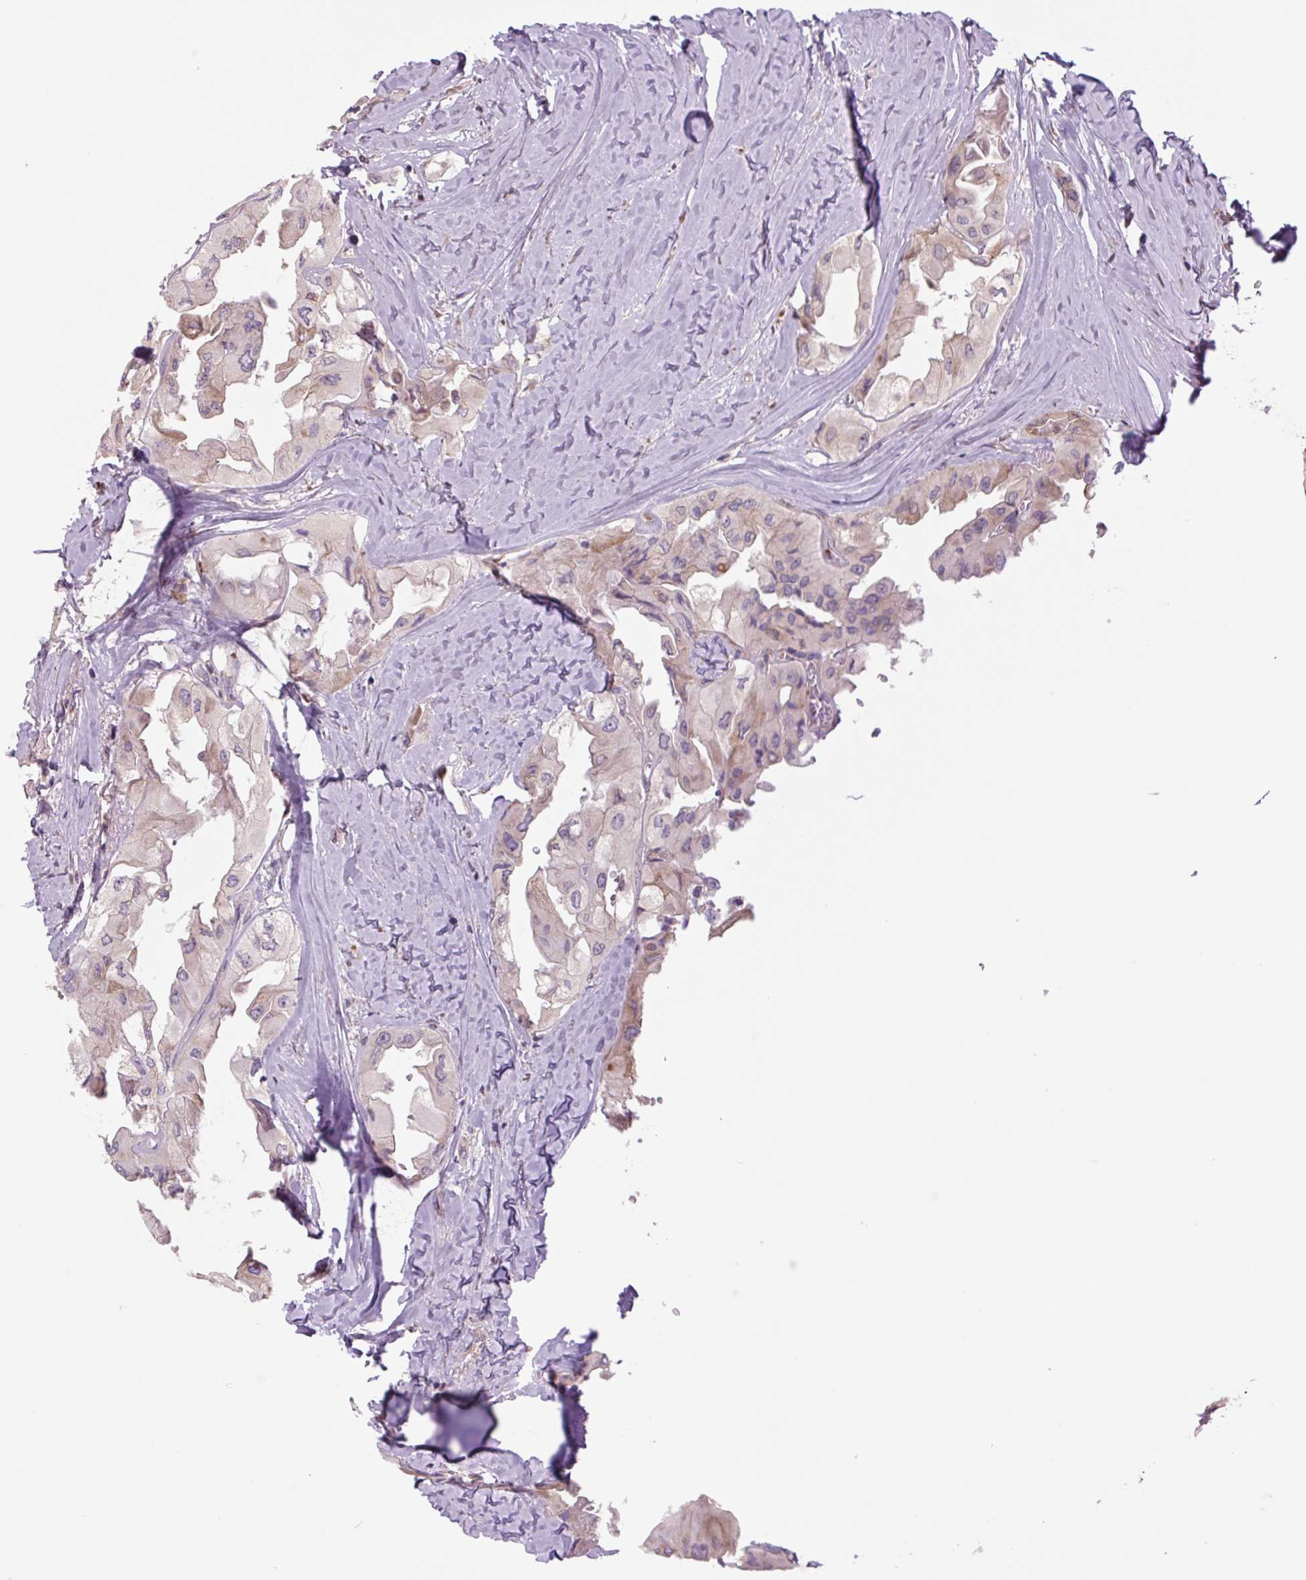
{"staining": {"intensity": "moderate", "quantity": ">75%", "location": "cytoplasmic/membranous"}, "tissue": "thyroid cancer", "cell_type": "Tumor cells", "image_type": "cancer", "snomed": [{"axis": "morphology", "description": "Normal tissue, NOS"}, {"axis": "morphology", "description": "Papillary adenocarcinoma, NOS"}, {"axis": "topography", "description": "Thyroid gland"}], "caption": "This histopathology image demonstrates thyroid cancer (papillary adenocarcinoma) stained with immunohistochemistry to label a protein in brown. The cytoplasmic/membranous of tumor cells show moderate positivity for the protein. Nuclei are counter-stained blue.", "gene": "PLA2G4A", "patient": {"sex": "female", "age": 59}}